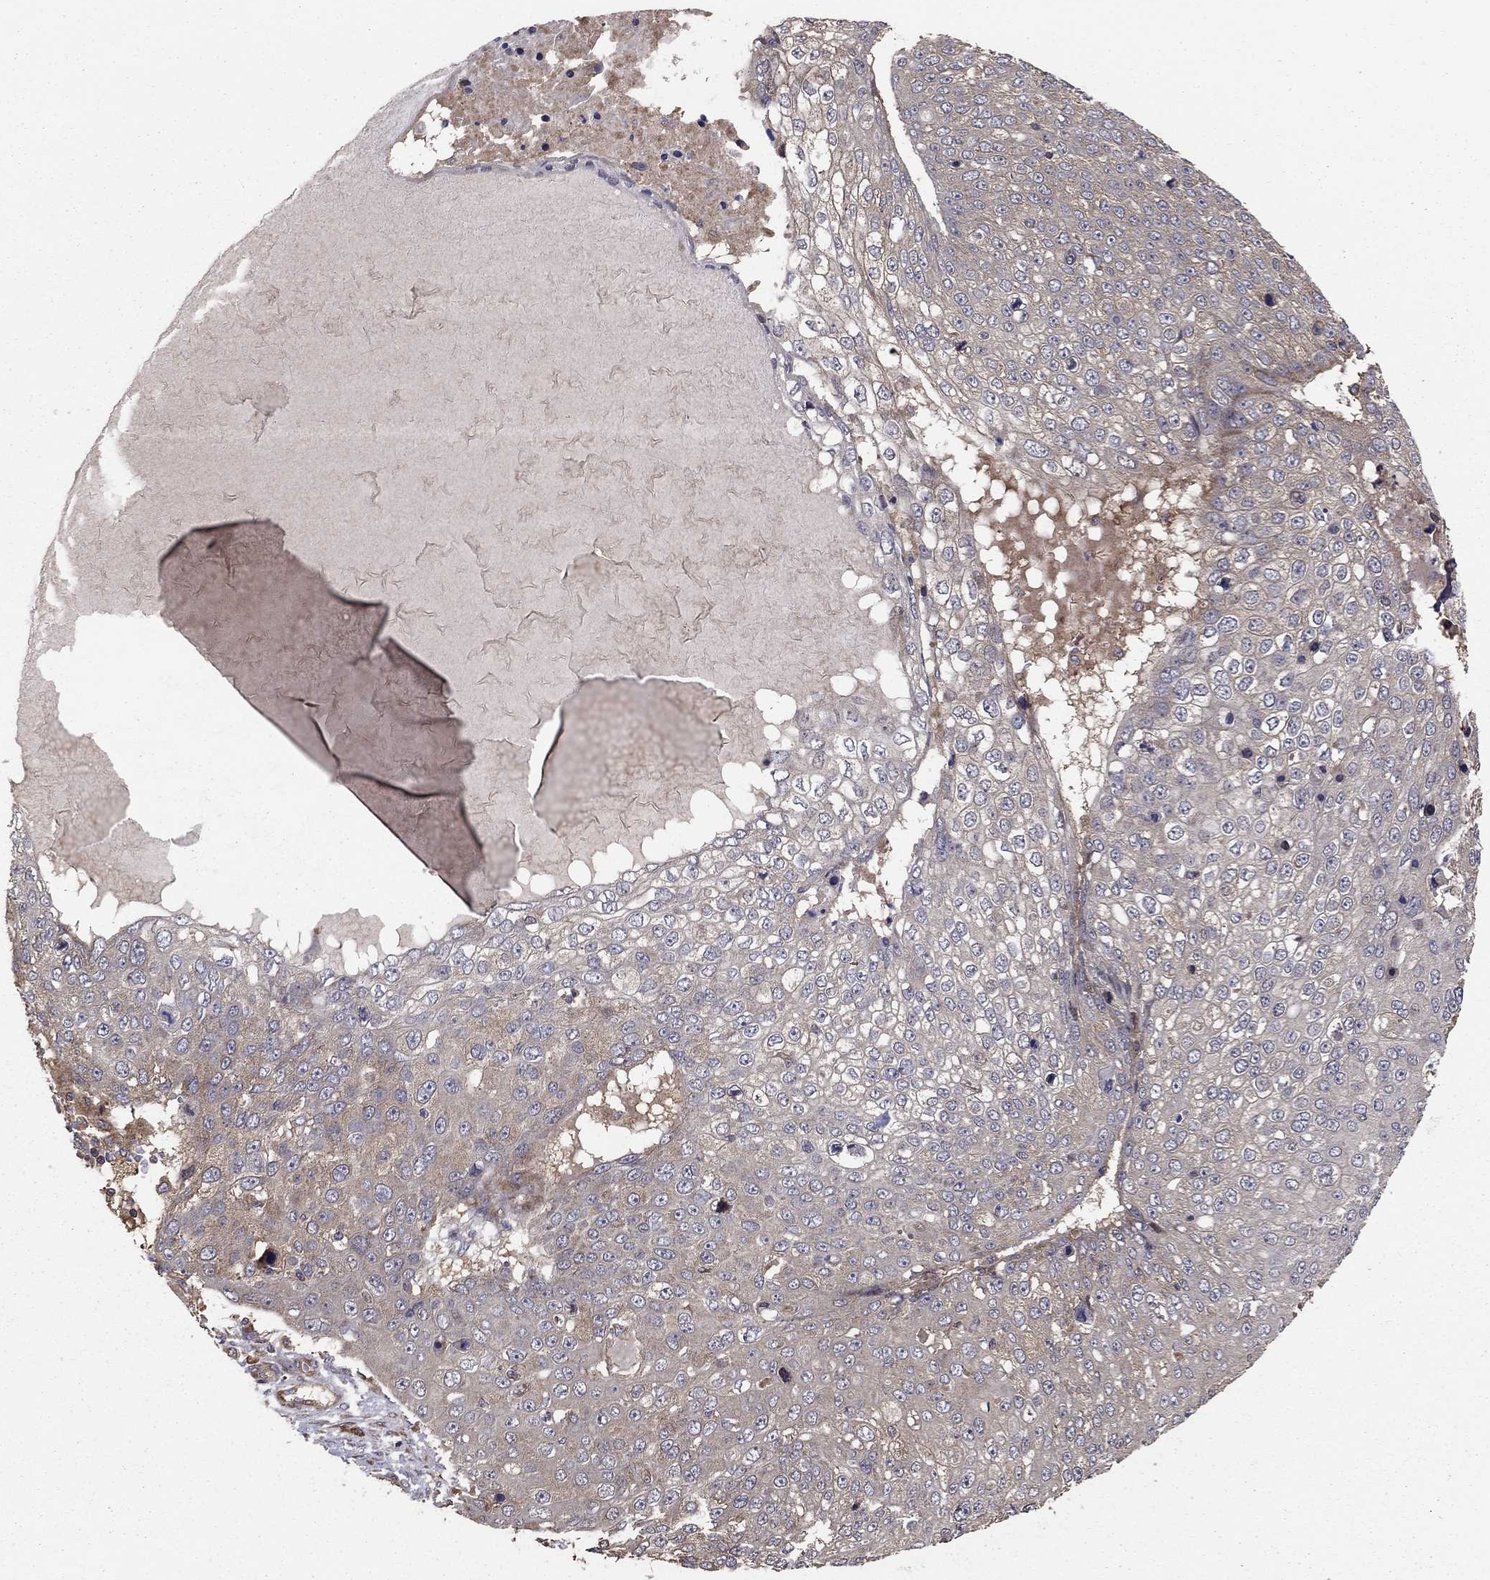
{"staining": {"intensity": "negative", "quantity": "none", "location": "none"}, "tissue": "skin cancer", "cell_type": "Tumor cells", "image_type": "cancer", "snomed": [{"axis": "morphology", "description": "Squamous cell carcinoma, NOS"}, {"axis": "topography", "description": "Skin"}], "caption": "An image of human skin cancer (squamous cell carcinoma) is negative for staining in tumor cells. (DAB immunohistochemistry with hematoxylin counter stain).", "gene": "BABAM2", "patient": {"sex": "male", "age": 71}}